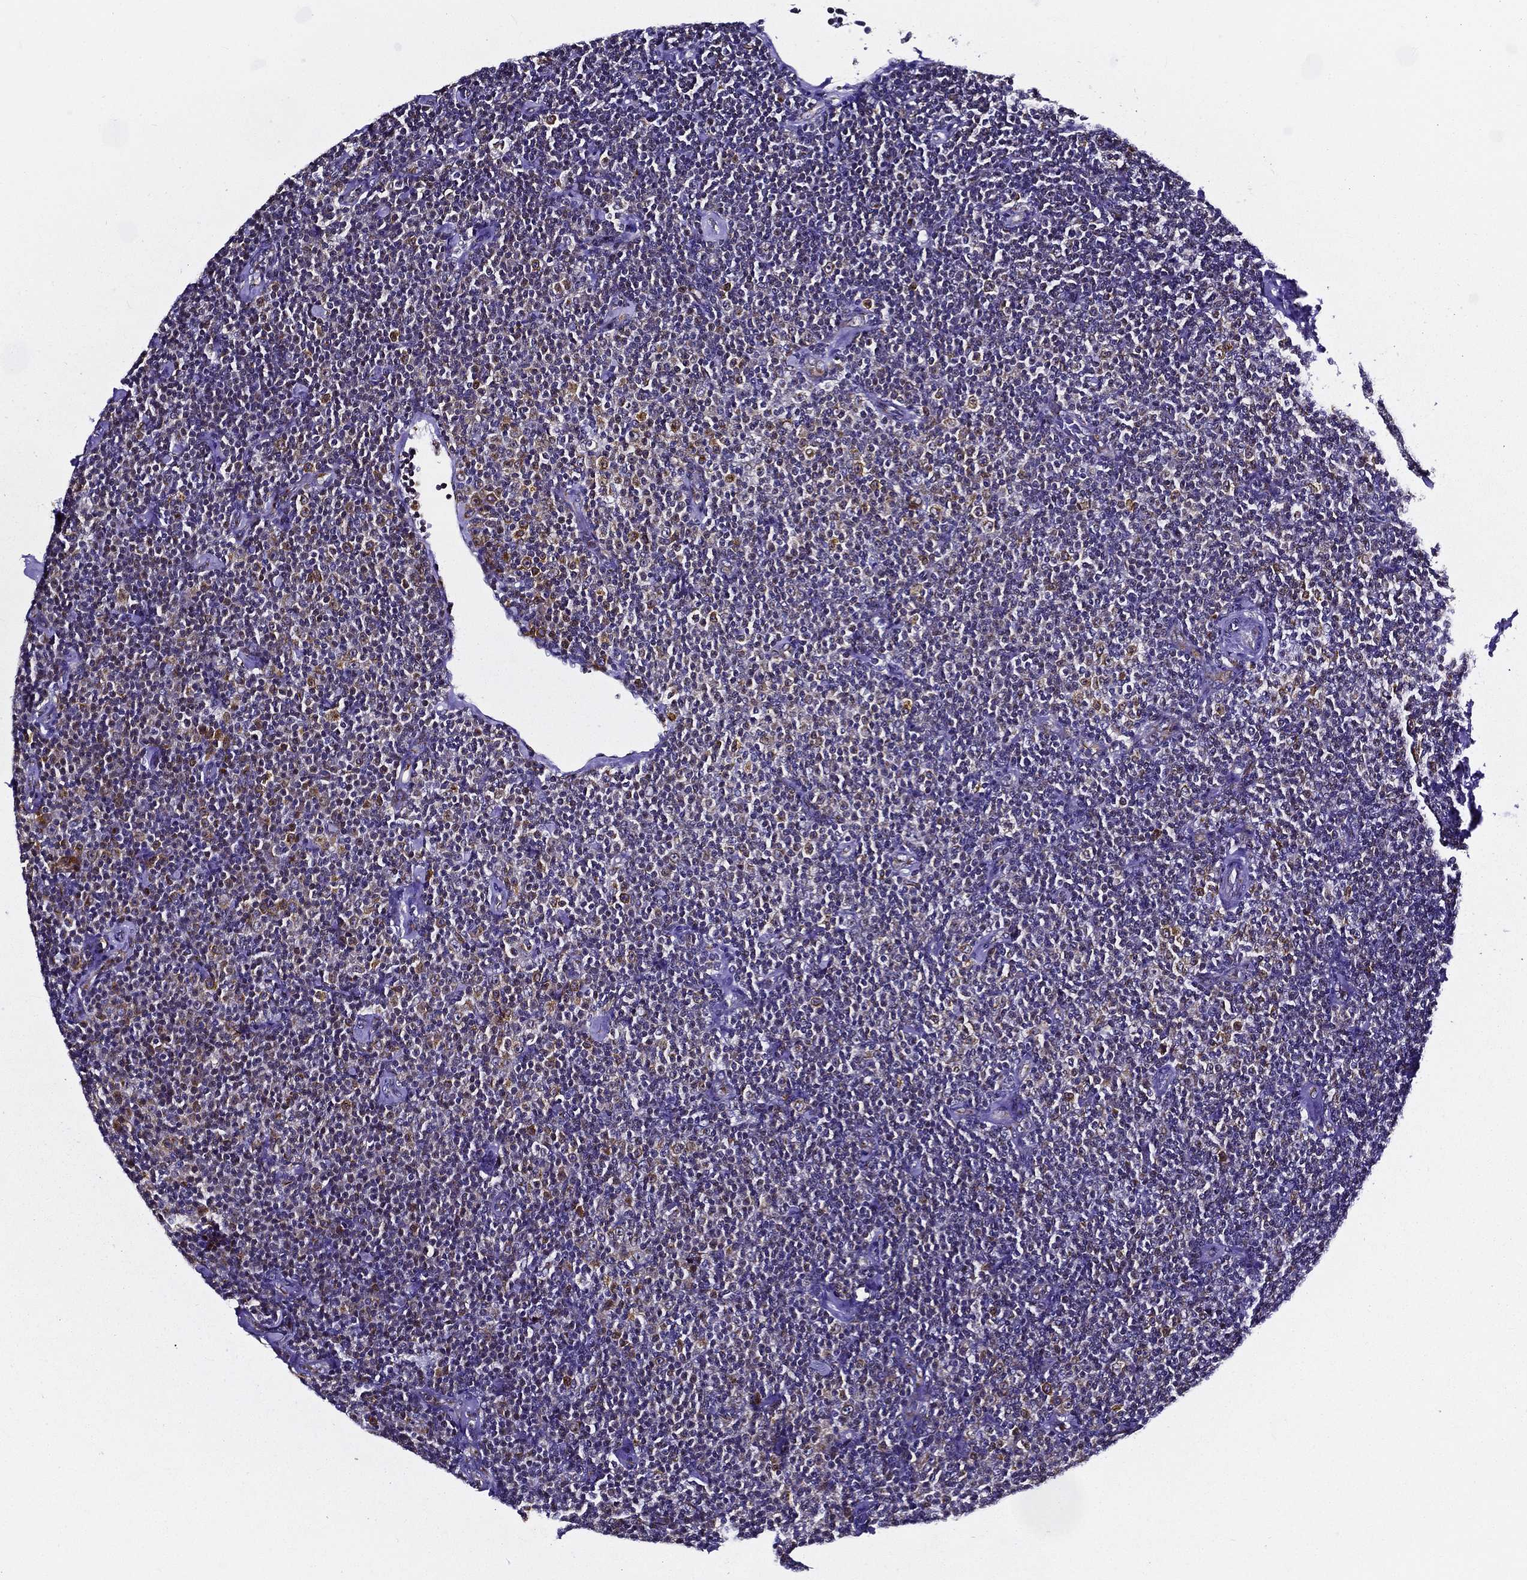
{"staining": {"intensity": "moderate", "quantity": "<25%", "location": "nuclear"}, "tissue": "lymphoma", "cell_type": "Tumor cells", "image_type": "cancer", "snomed": [{"axis": "morphology", "description": "Malignant lymphoma, non-Hodgkin's type, Low grade"}, {"axis": "topography", "description": "Lymph node"}], "caption": "Lymphoma stained with immunohistochemistry demonstrates moderate nuclear positivity in about <25% of tumor cells.", "gene": "TICAM1", "patient": {"sex": "male", "age": 81}}